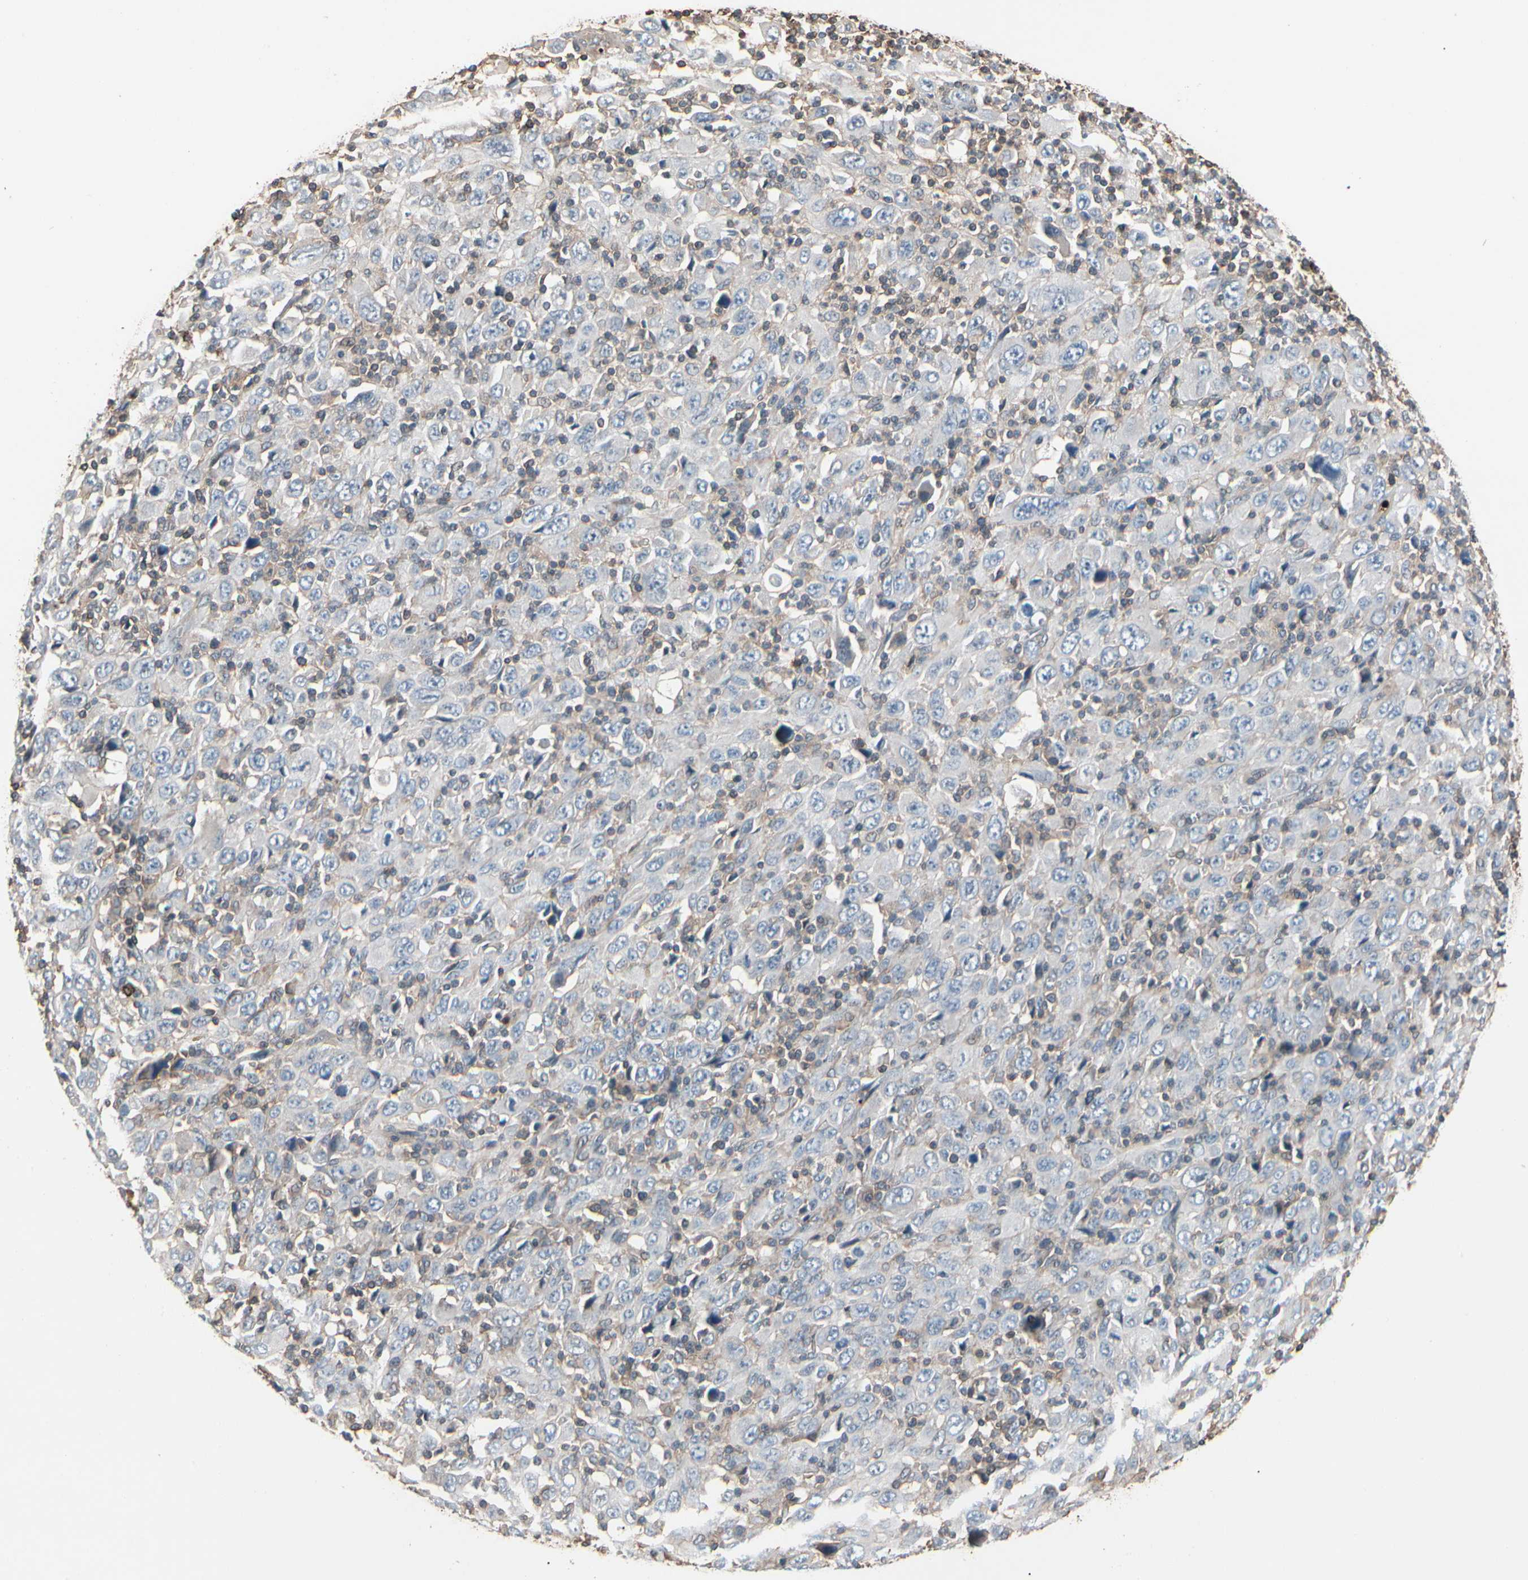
{"staining": {"intensity": "weak", "quantity": "<25%", "location": "cytoplasmic/membranous"}, "tissue": "melanoma", "cell_type": "Tumor cells", "image_type": "cancer", "snomed": [{"axis": "morphology", "description": "Malignant melanoma, Metastatic site"}, {"axis": "topography", "description": "Skin"}], "caption": "This micrograph is of malignant melanoma (metastatic site) stained with immunohistochemistry (IHC) to label a protein in brown with the nuclei are counter-stained blue. There is no staining in tumor cells.", "gene": "MAPK13", "patient": {"sex": "female", "age": 56}}